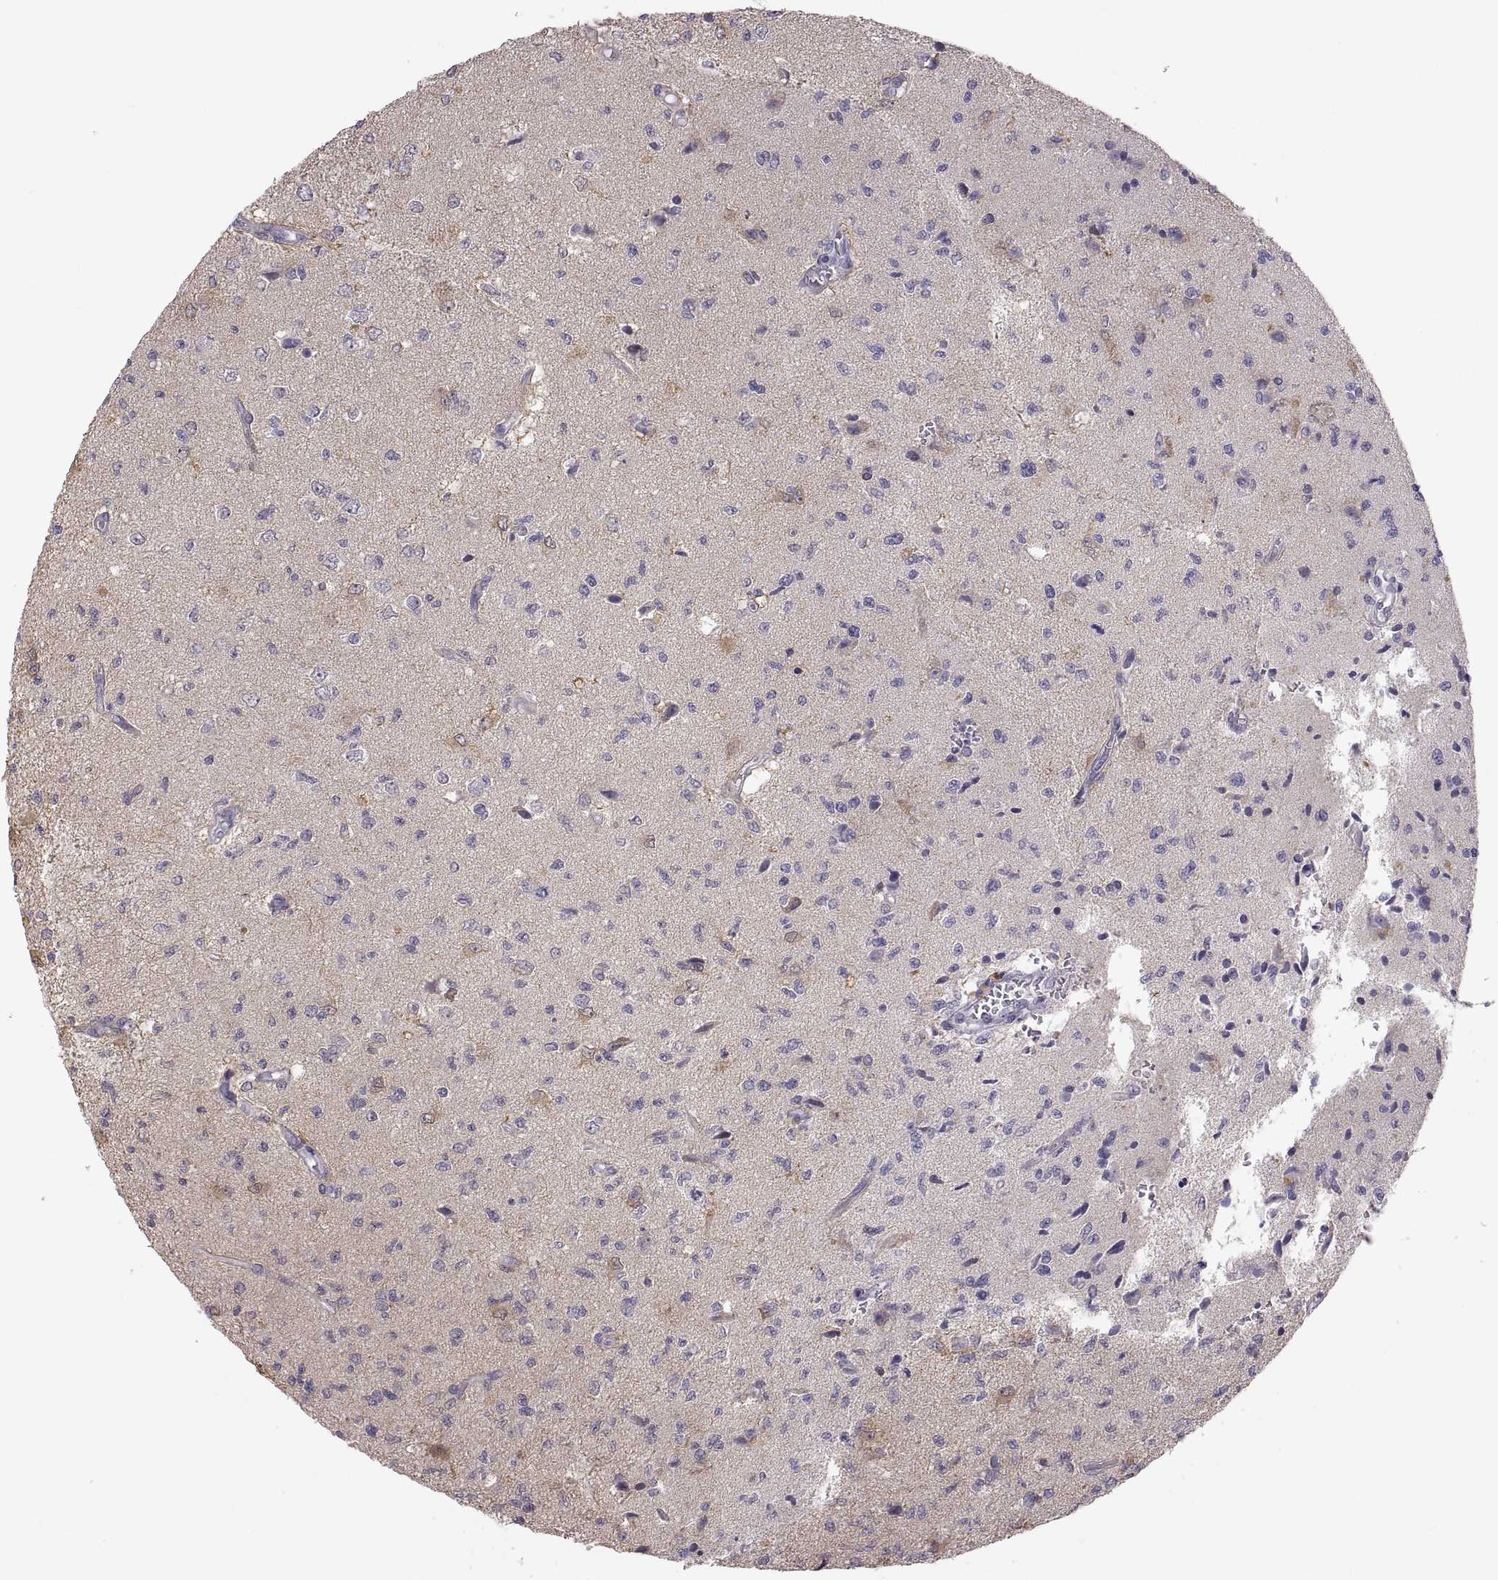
{"staining": {"intensity": "negative", "quantity": "none", "location": "none"}, "tissue": "glioma", "cell_type": "Tumor cells", "image_type": "cancer", "snomed": [{"axis": "morphology", "description": "Glioma, malignant, High grade"}, {"axis": "topography", "description": "Brain"}], "caption": "The photomicrograph shows no staining of tumor cells in high-grade glioma (malignant). Brightfield microscopy of immunohistochemistry stained with DAB (3,3'-diaminobenzidine) (brown) and hematoxylin (blue), captured at high magnification.", "gene": "FGF9", "patient": {"sex": "male", "age": 56}}